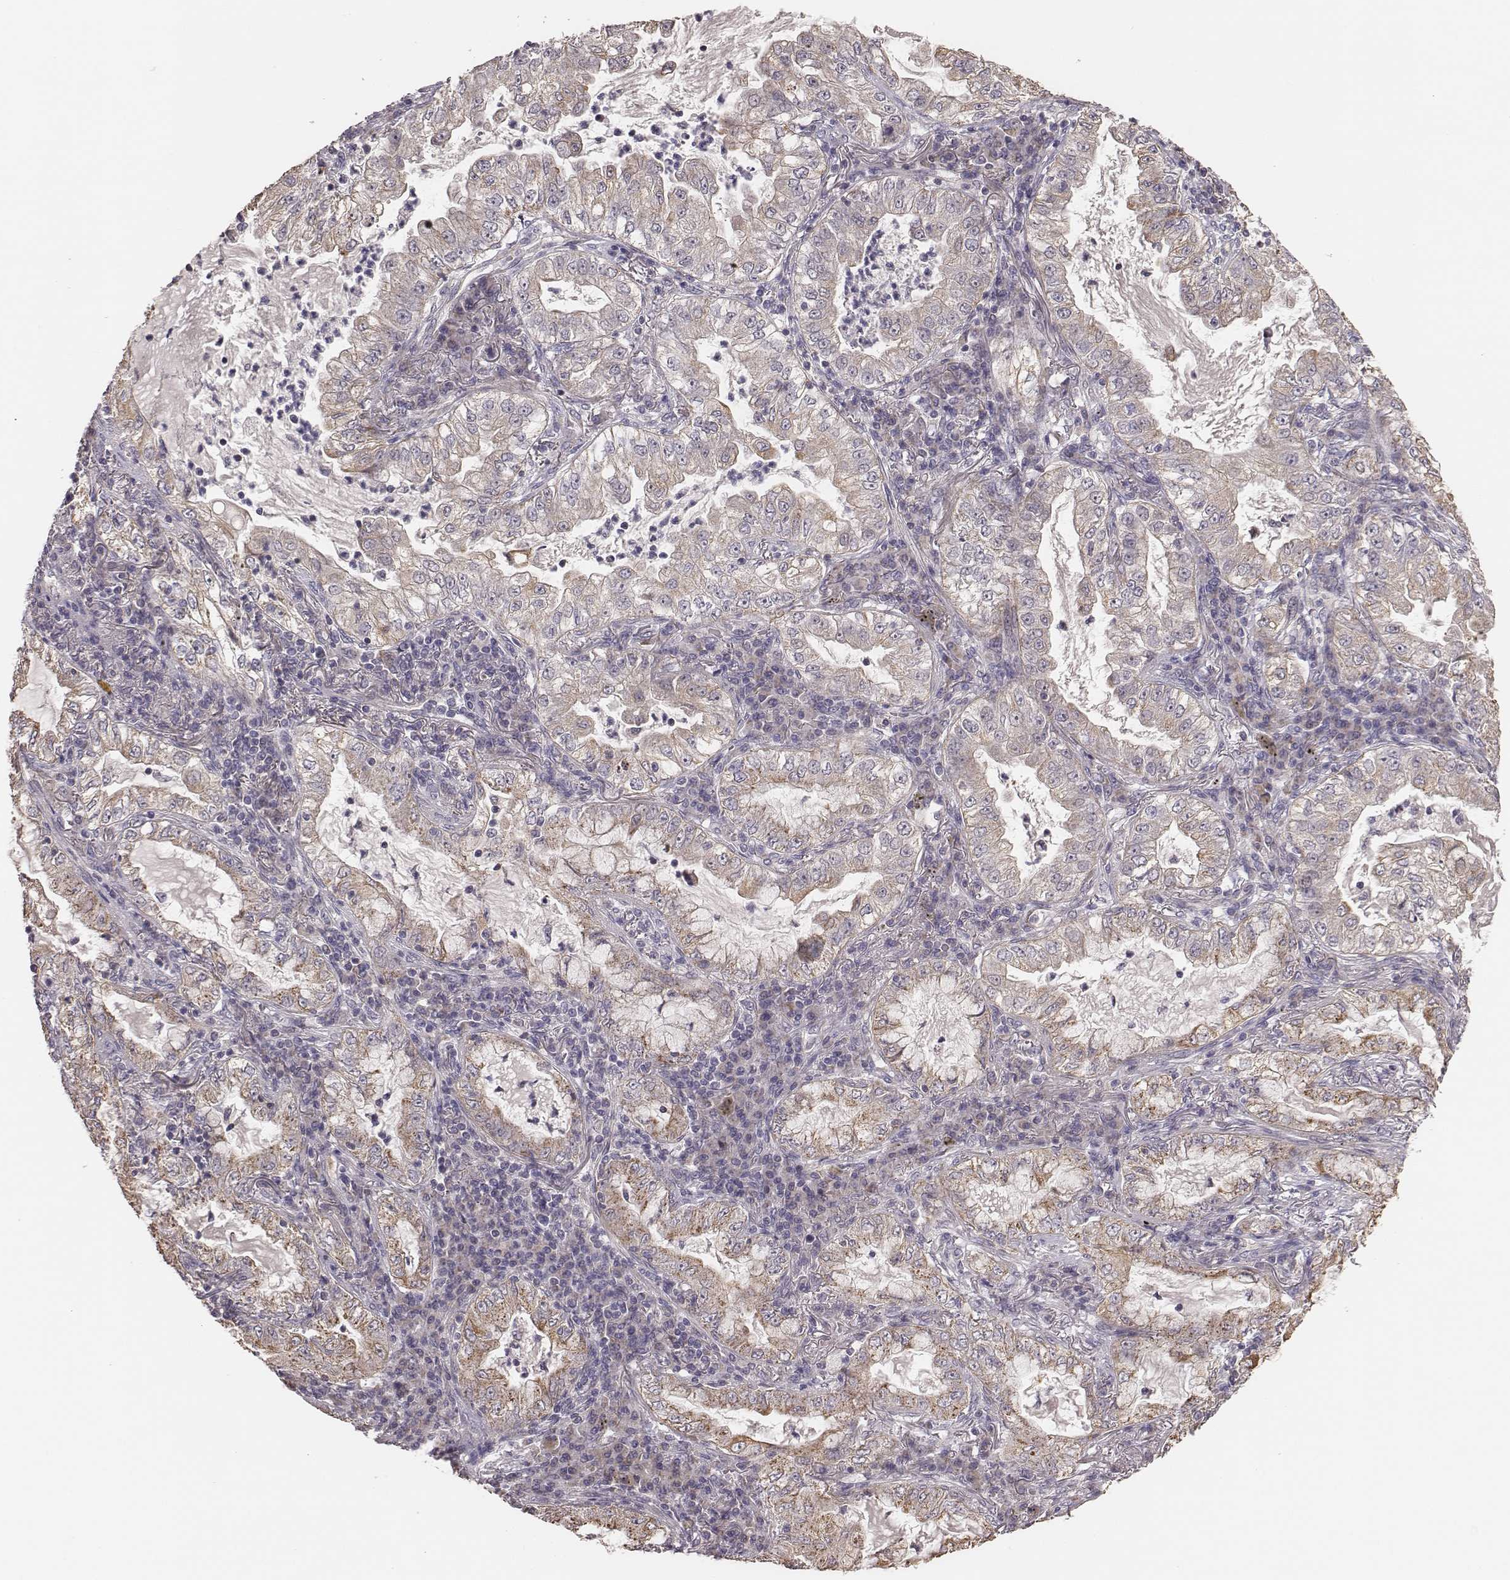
{"staining": {"intensity": "weak", "quantity": ">75%", "location": "cytoplasmic/membranous"}, "tissue": "lung cancer", "cell_type": "Tumor cells", "image_type": "cancer", "snomed": [{"axis": "morphology", "description": "Adenocarcinoma, NOS"}, {"axis": "topography", "description": "Lung"}], "caption": "This photomicrograph exhibits immunohistochemistry staining of human lung cancer, with low weak cytoplasmic/membranous expression in approximately >75% of tumor cells.", "gene": "HAVCR1", "patient": {"sex": "female", "age": 73}}